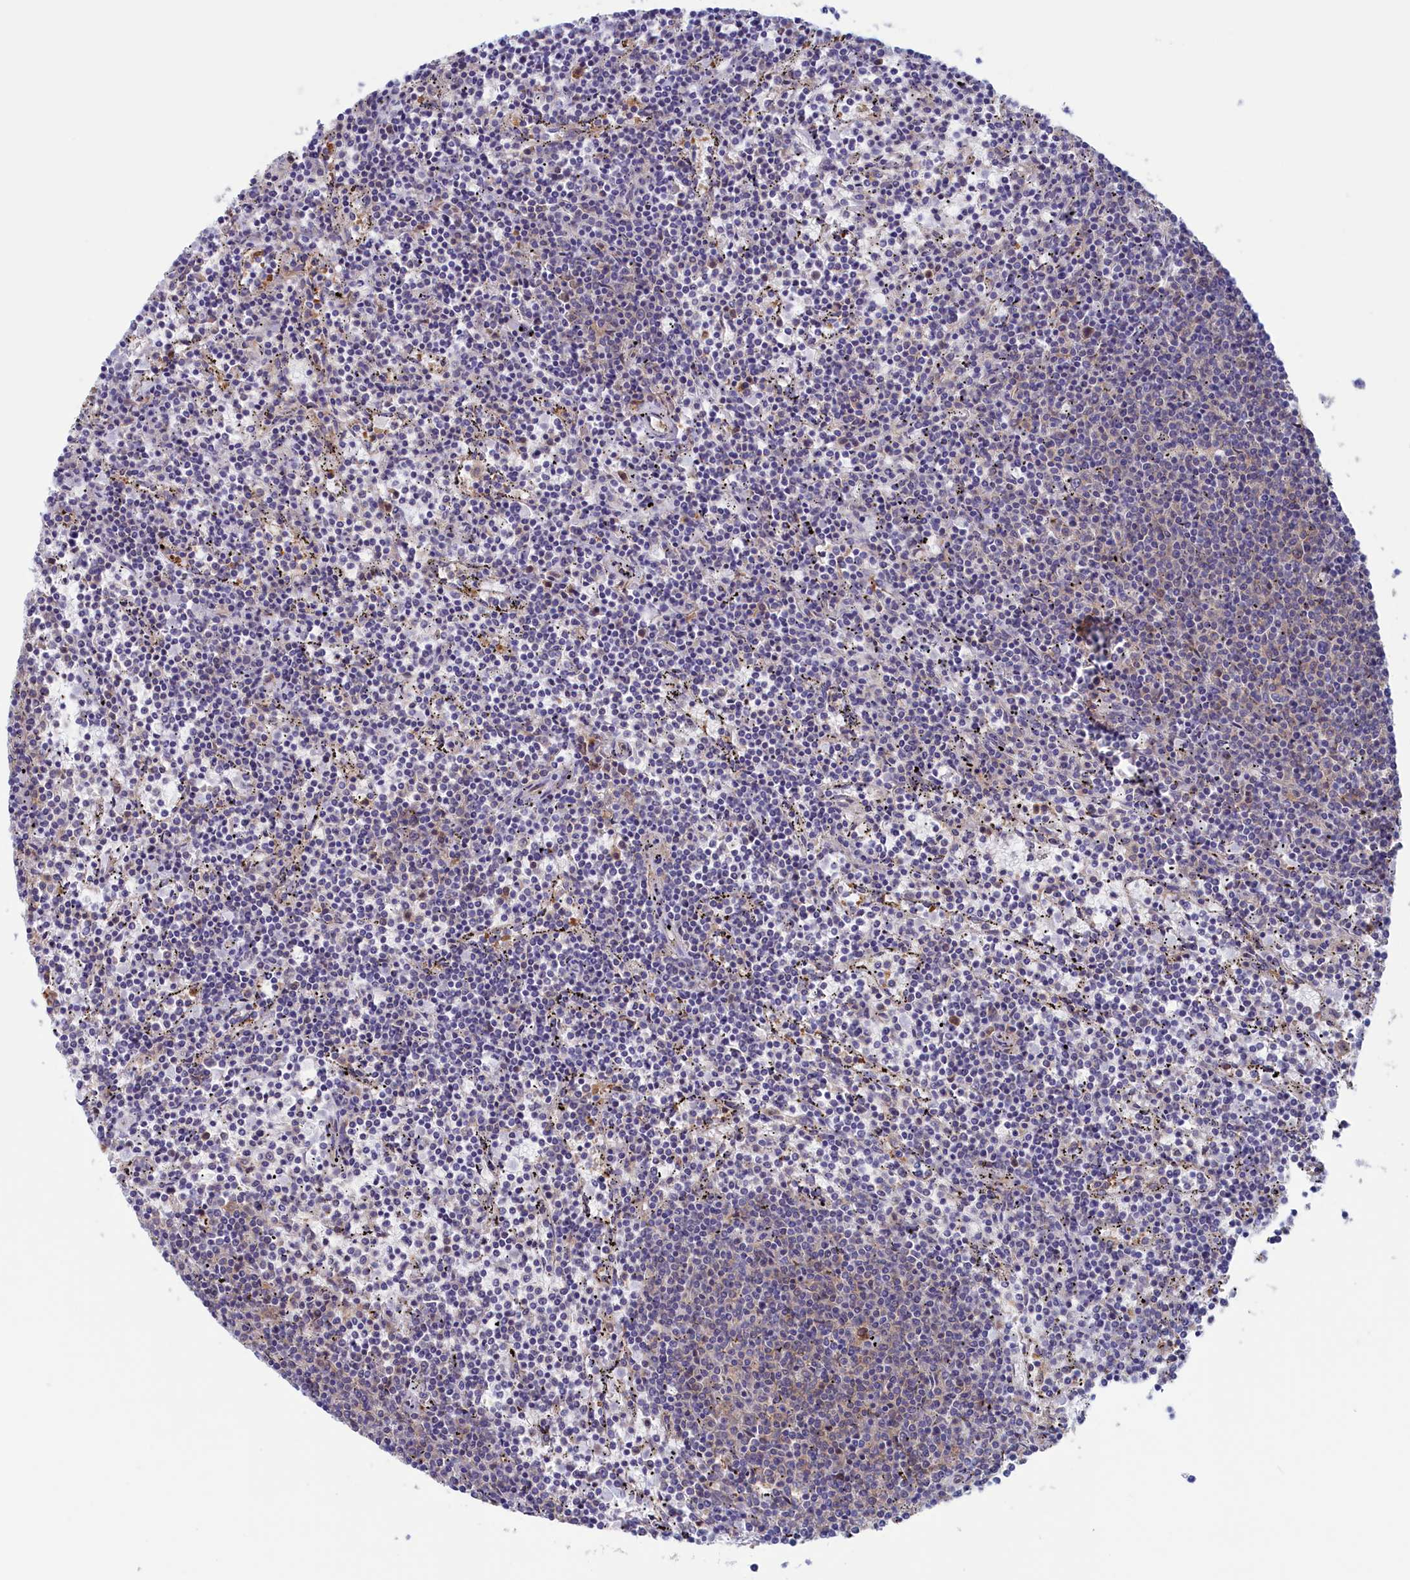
{"staining": {"intensity": "negative", "quantity": "none", "location": "none"}, "tissue": "lymphoma", "cell_type": "Tumor cells", "image_type": "cancer", "snomed": [{"axis": "morphology", "description": "Malignant lymphoma, non-Hodgkin's type, Low grade"}, {"axis": "topography", "description": "Spleen"}], "caption": "An immunohistochemistry (IHC) micrograph of lymphoma is shown. There is no staining in tumor cells of lymphoma.", "gene": "SYNDIG1L", "patient": {"sex": "female", "age": 50}}